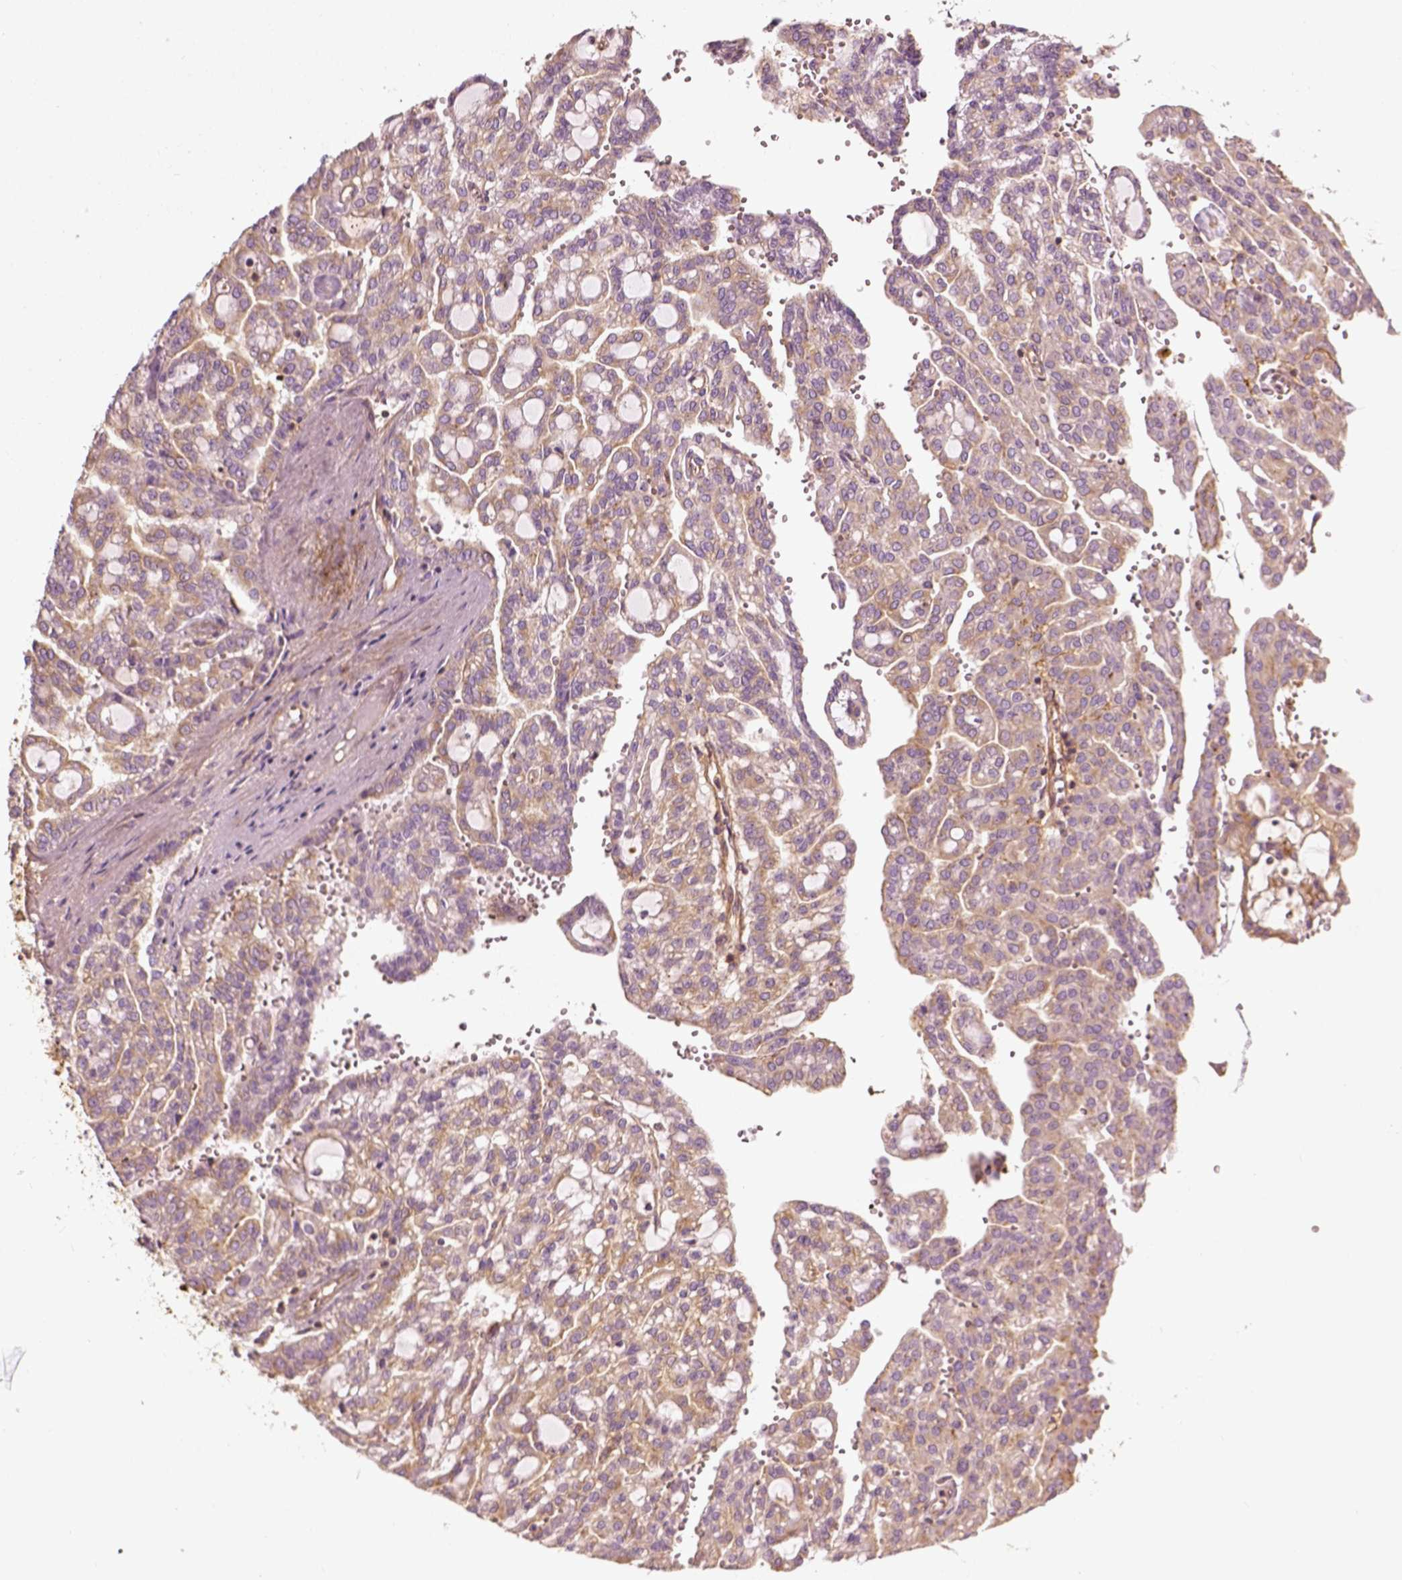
{"staining": {"intensity": "moderate", "quantity": ">75%", "location": "cytoplasmic/membranous"}, "tissue": "renal cancer", "cell_type": "Tumor cells", "image_type": "cancer", "snomed": [{"axis": "morphology", "description": "Adenocarcinoma, NOS"}, {"axis": "topography", "description": "Kidney"}], "caption": "This is an image of immunohistochemistry (IHC) staining of renal cancer, which shows moderate expression in the cytoplasmic/membranous of tumor cells.", "gene": "COL6A2", "patient": {"sex": "male", "age": 63}}